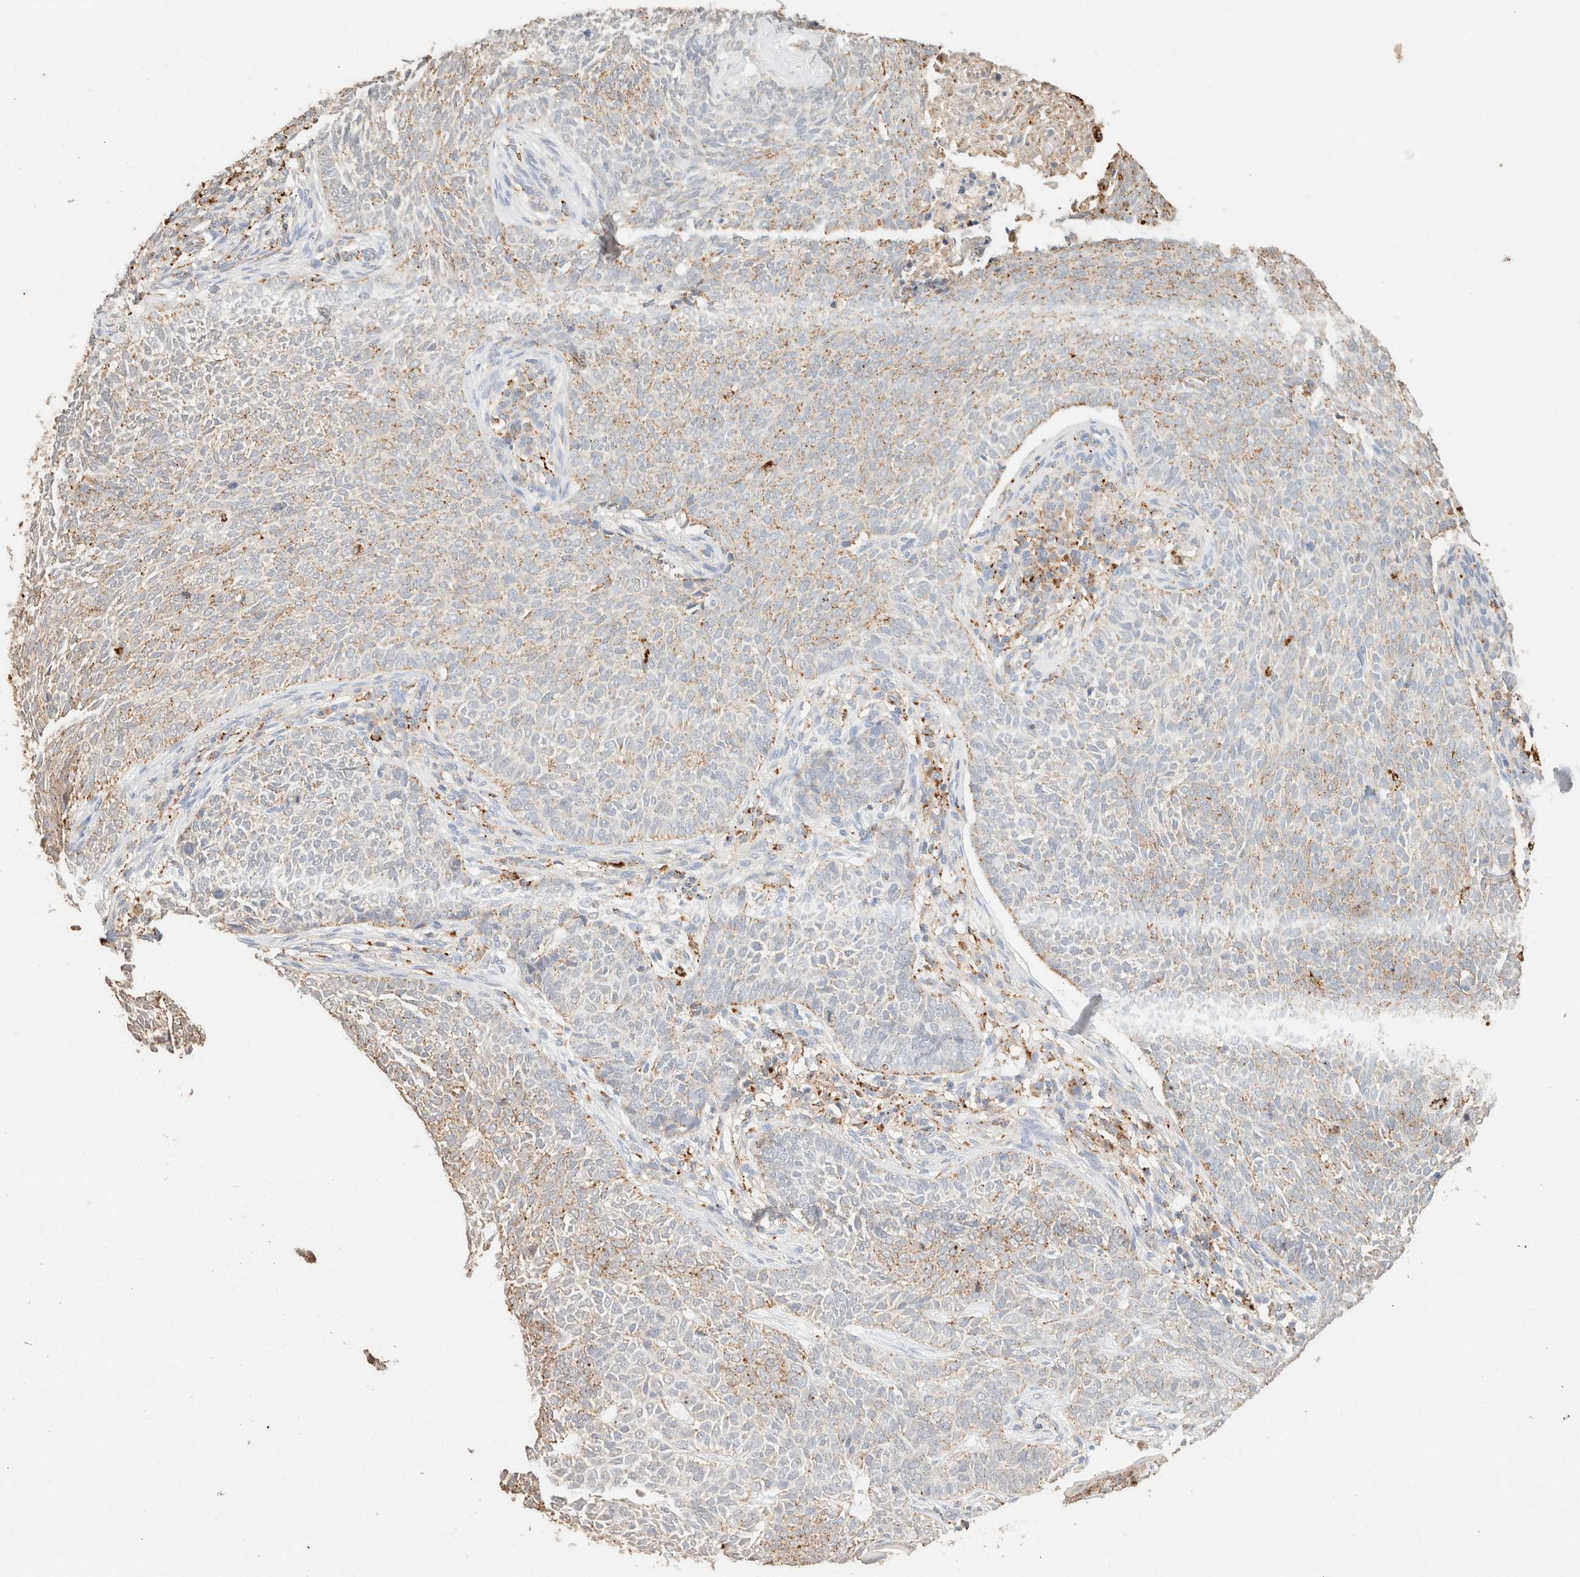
{"staining": {"intensity": "weak", "quantity": ">75%", "location": "cytoplasmic/membranous"}, "tissue": "skin cancer", "cell_type": "Tumor cells", "image_type": "cancer", "snomed": [{"axis": "morphology", "description": "Basal cell carcinoma"}, {"axis": "topography", "description": "Skin"}], "caption": "IHC of skin basal cell carcinoma demonstrates low levels of weak cytoplasmic/membranous positivity in approximately >75% of tumor cells.", "gene": "CTSC", "patient": {"sex": "male", "age": 87}}